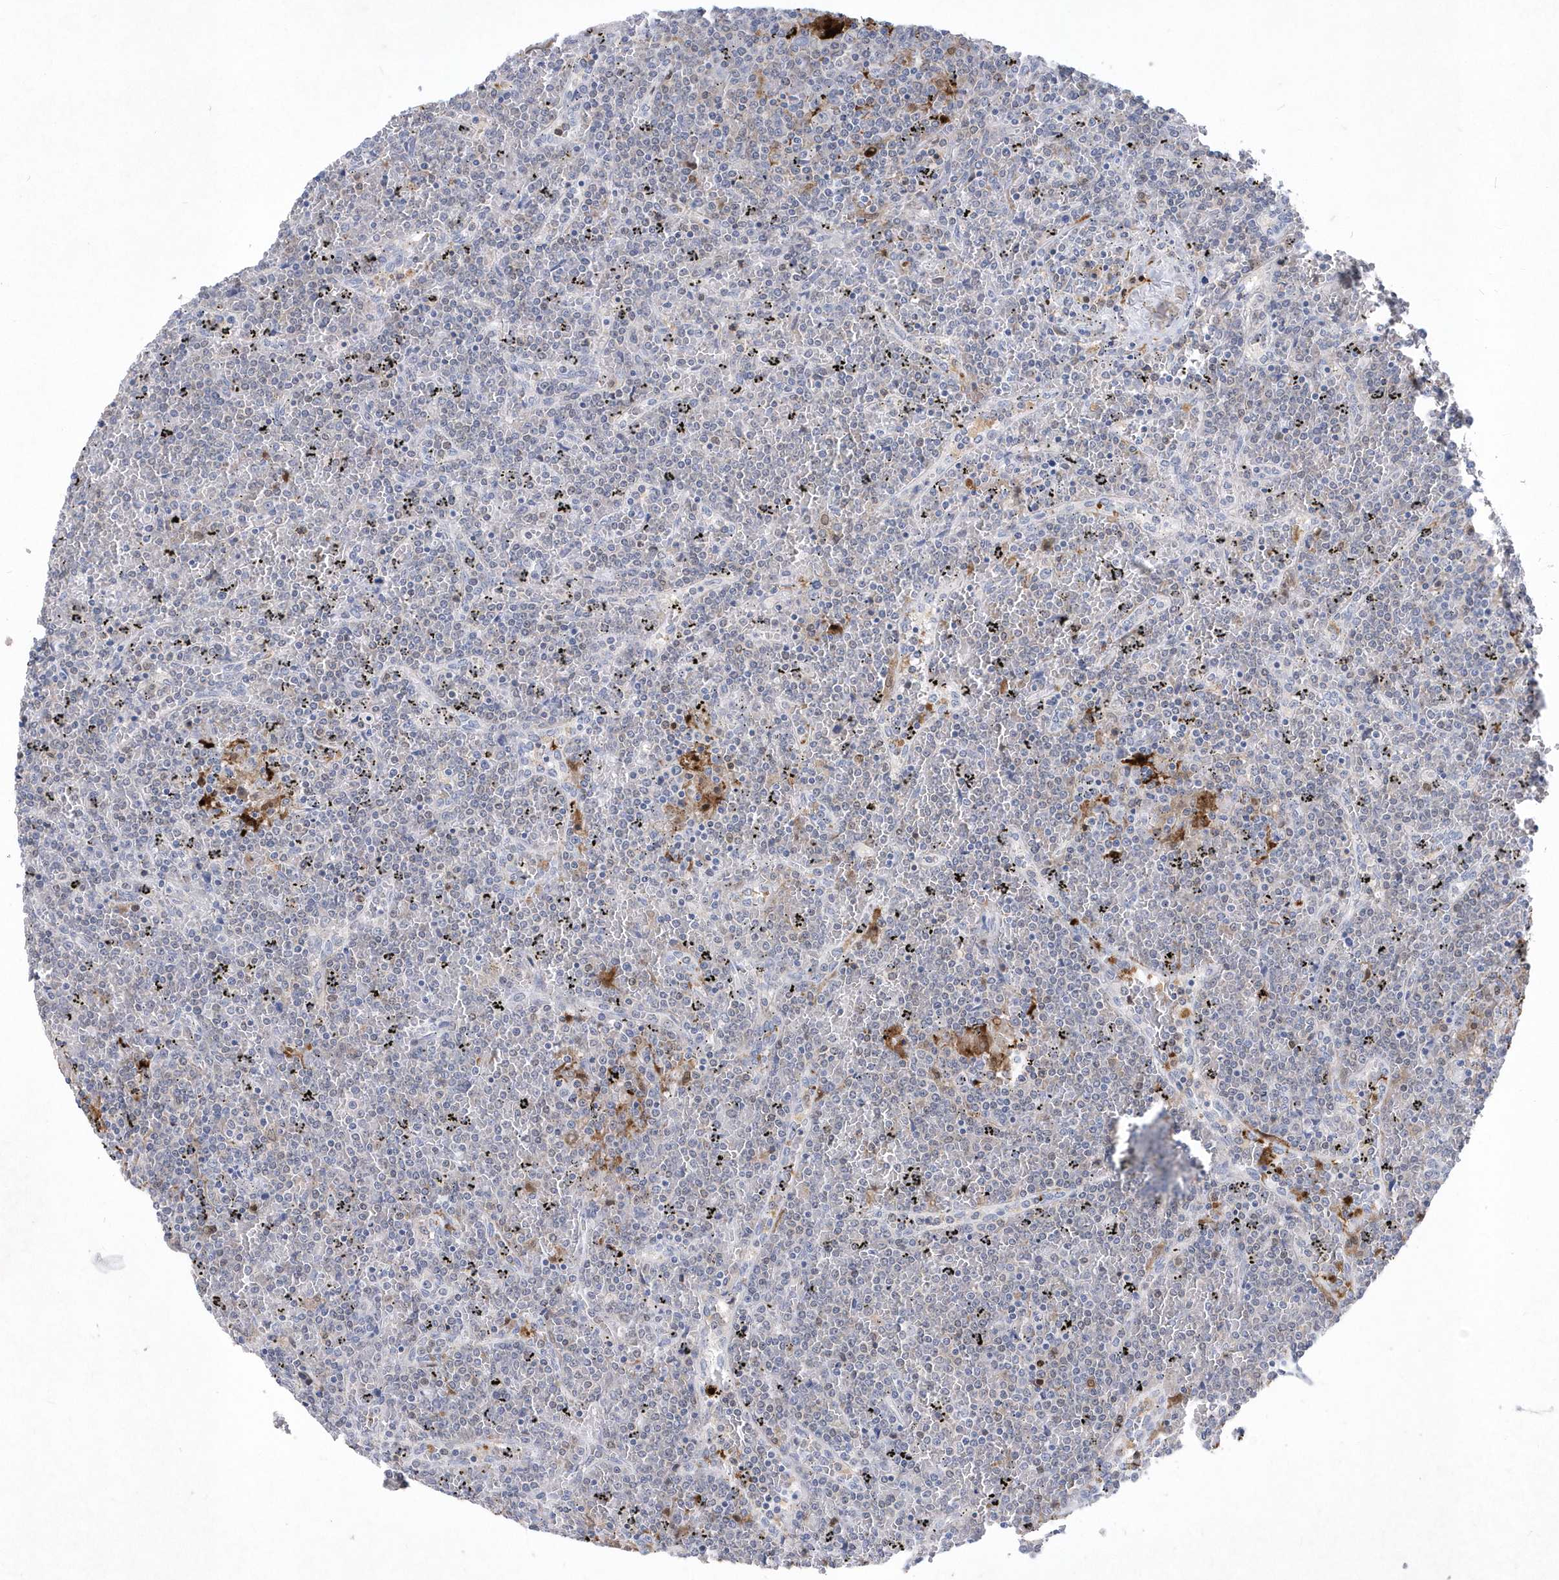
{"staining": {"intensity": "negative", "quantity": "none", "location": "none"}, "tissue": "lymphoma", "cell_type": "Tumor cells", "image_type": "cancer", "snomed": [{"axis": "morphology", "description": "Malignant lymphoma, non-Hodgkin's type, Low grade"}, {"axis": "topography", "description": "Spleen"}], "caption": "DAB immunohistochemical staining of lymphoma displays no significant staining in tumor cells.", "gene": "BHLHA15", "patient": {"sex": "female", "age": 19}}